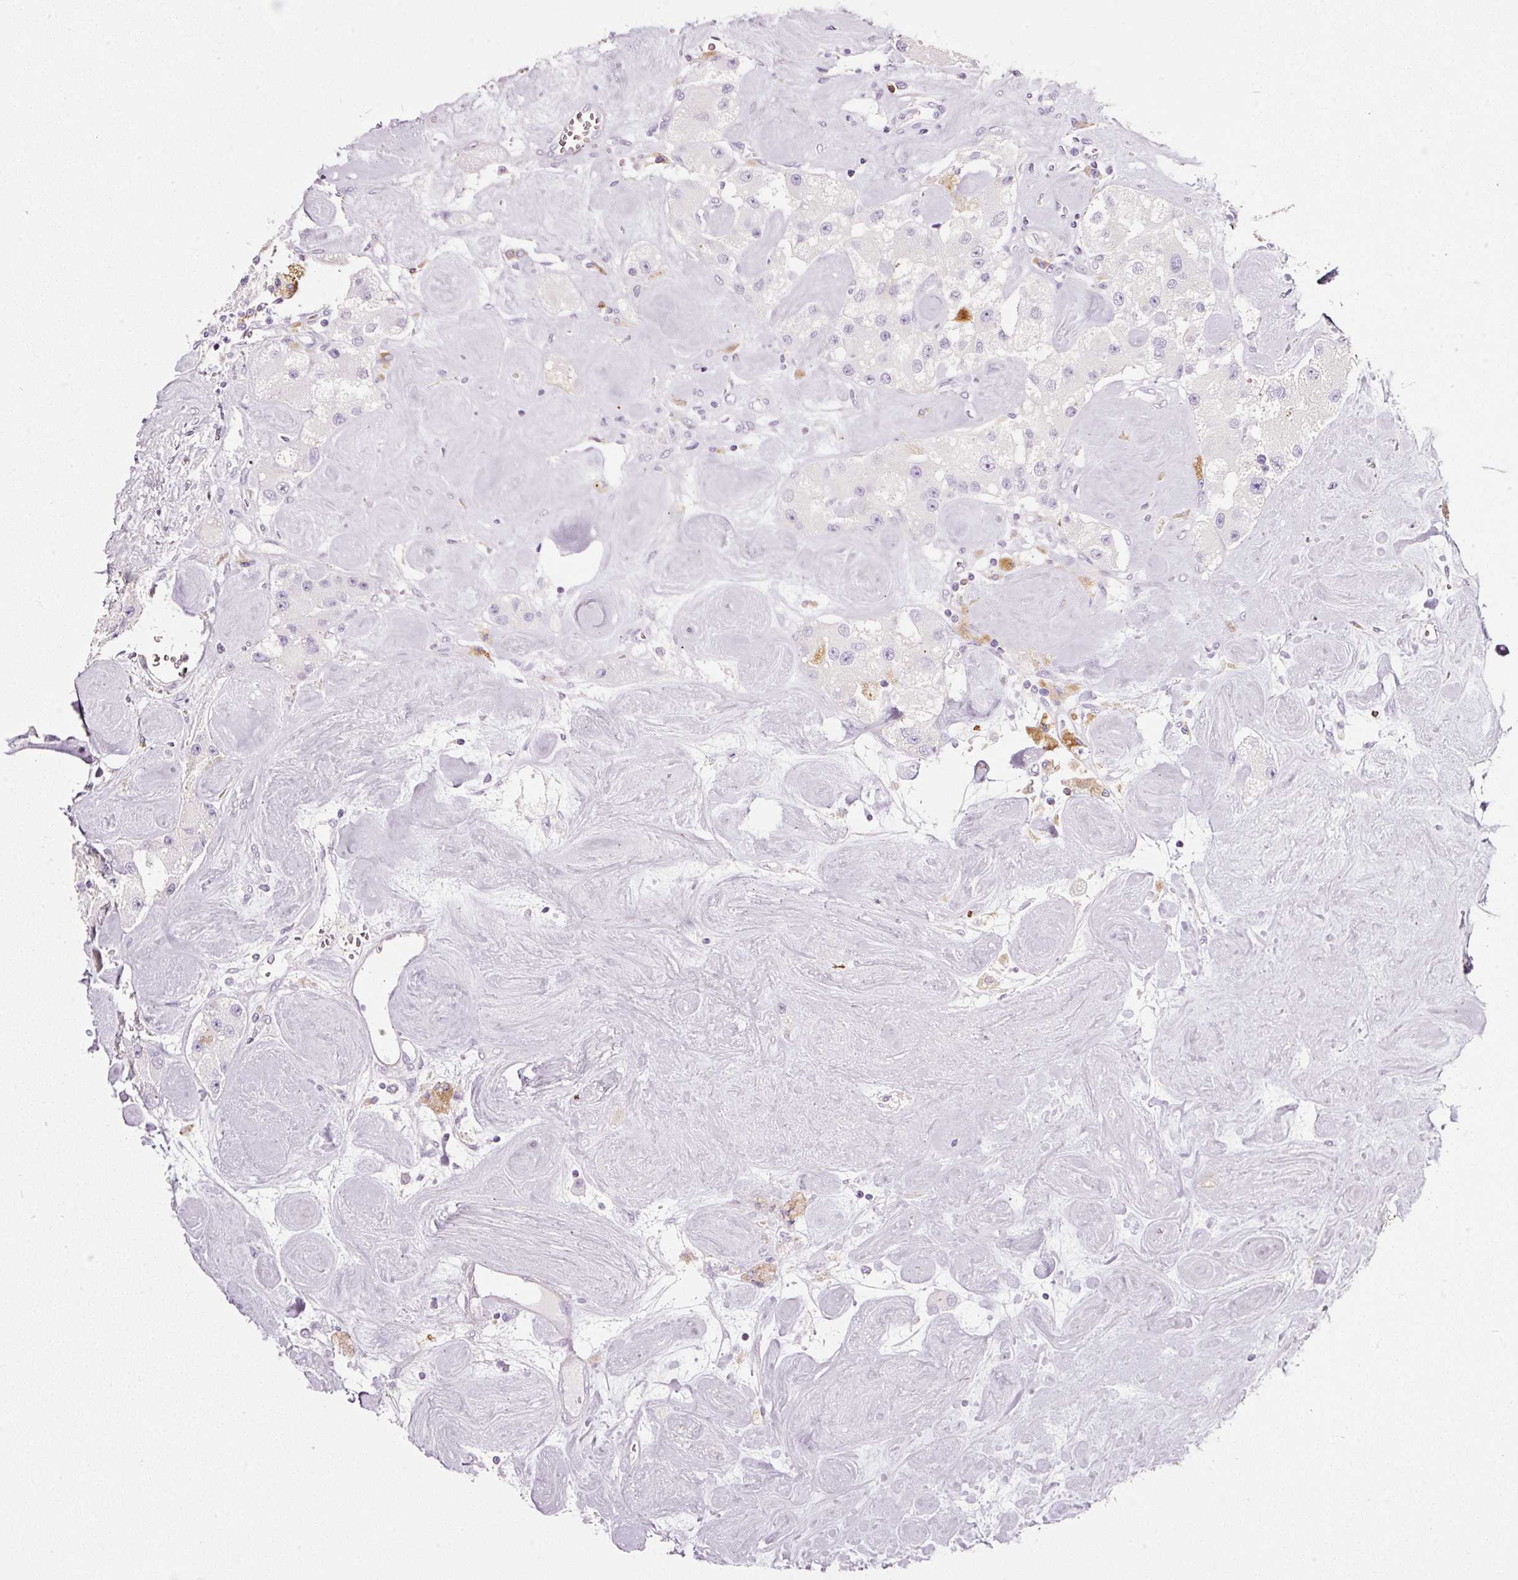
{"staining": {"intensity": "negative", "quantity": "none", "location": "none"}, "tissue": "carcinoid", "cell_type": "Tumor cells", "image_type": "cancer", "snomed": [{"axis": "morphology", "description": "Carcinoid, malignant, NOS"}, {"axis": "topography", "description": "Pancreas"}], "caption": "Malignant carcinoid was stained to show a protein in brown. There is no significant staining in tumor cells.", "gene": "CYB561A3", "patient": {"sex": "male", "age": 41}}